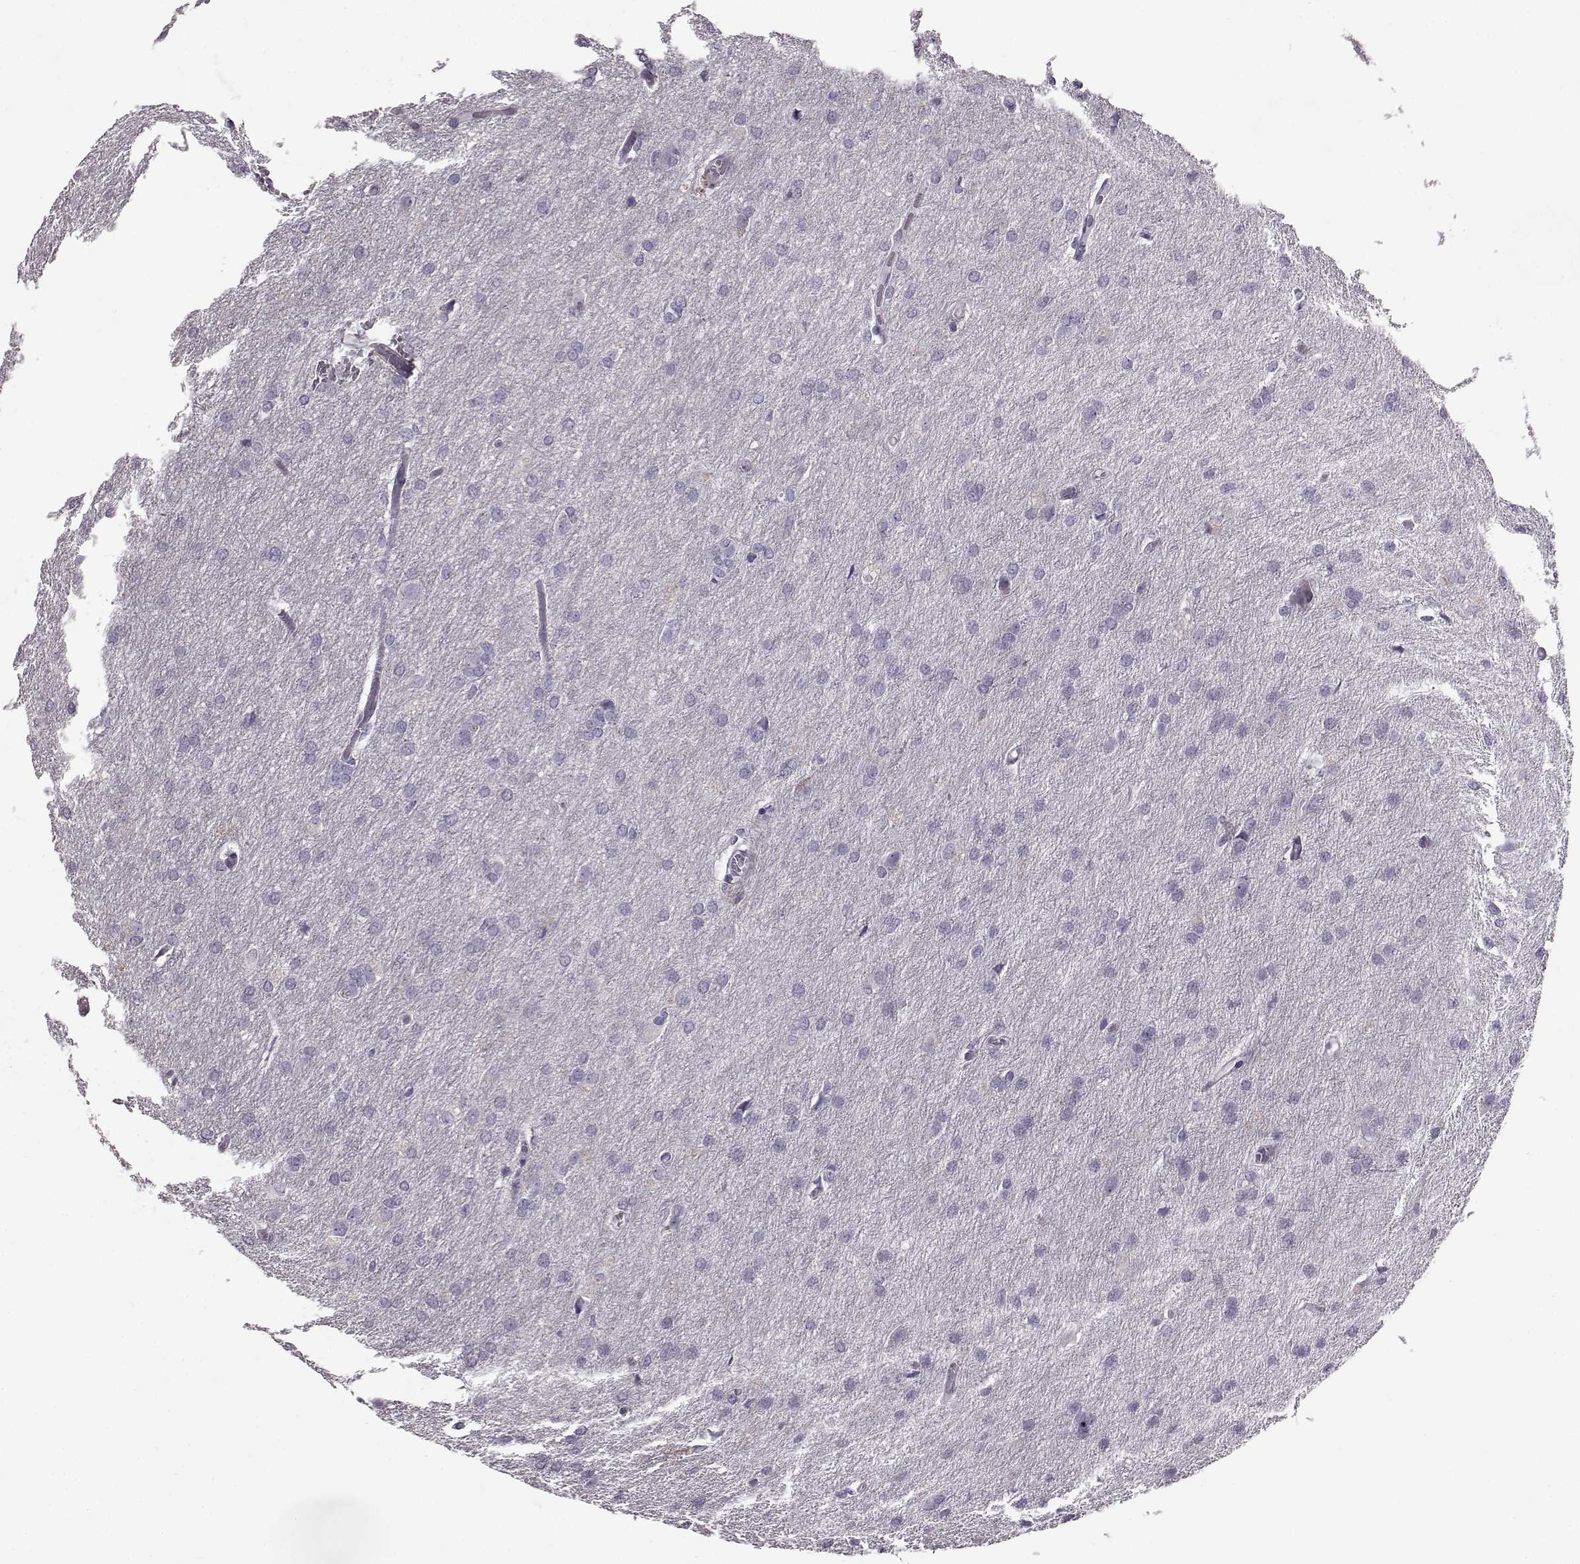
{"staining": {"intensity": "negative", "quantity": "none", "location": "none"}, "tissue": "glioma", "cell_type": "Tumor cells", "image_type": "cancer", "snomed": [{"axis": "morphology", "description": "Glioma, malignant, High grade"}, {"axis": "topography", "description": "Brain"}], "caption": "The IHC photomicrograph has no significant expression in tumor cells of glioma tissue.", "gene": "ODAD4", "patient": {"sex": "male", "age": 68}}